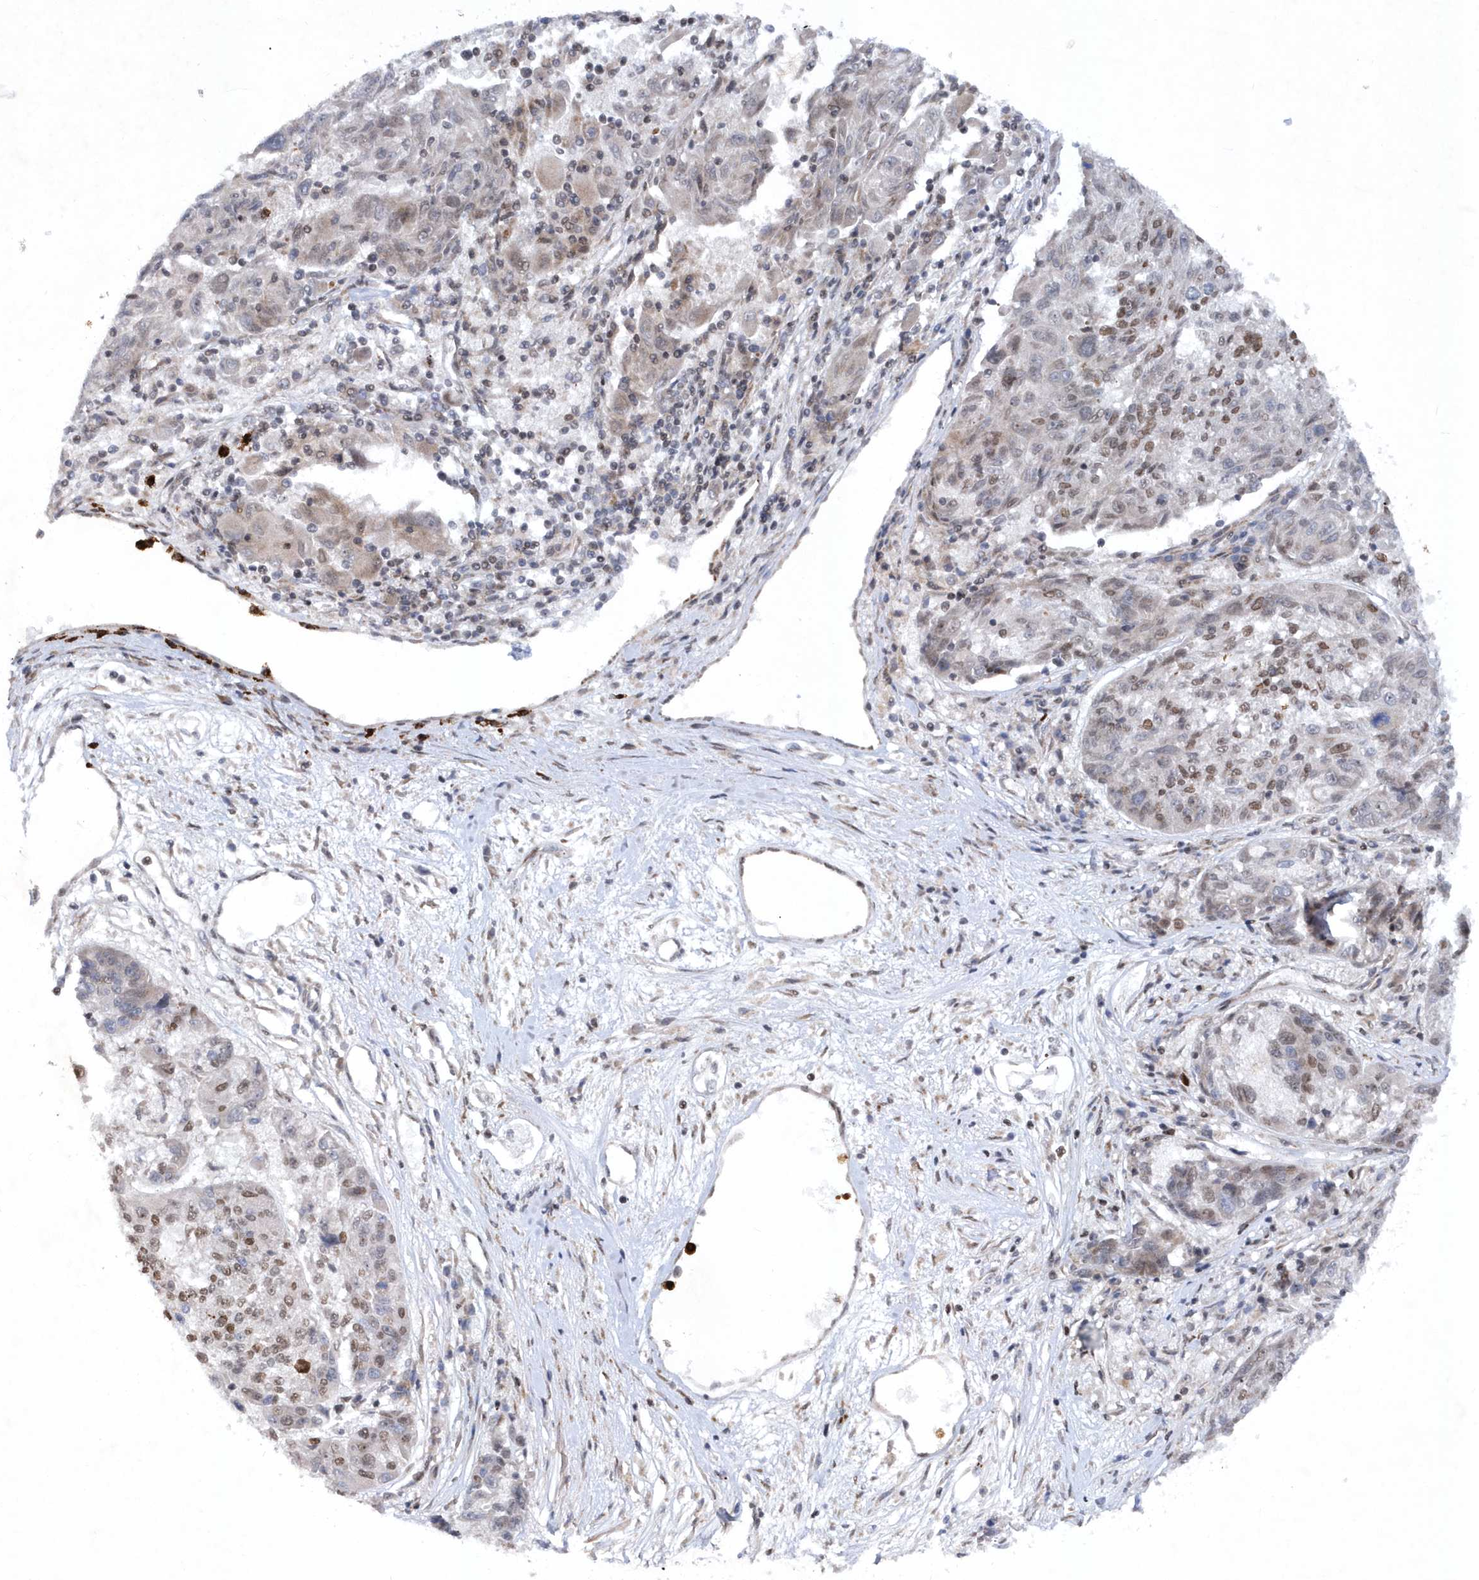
{"staining": {"intensity": "weak", "quantity": "25%-75%", "location": "nuclear"}, "tissue": "melanoma", "cell_type": "Tumor cells", "image_type": "cancer", "snomed": [{"axis": "morphology", "description": "Malignant melanoma, NOS"}, {"axis": "topography", "description": "Skin"}], "caption": "Brown immunohistochemical staining in human malignant melanoma exhibits weak nuclear expression in approximately 25%-75% of tumor cells.", "gene": "SOWAHB", "patient": {"sex": "male", "age": 53}}